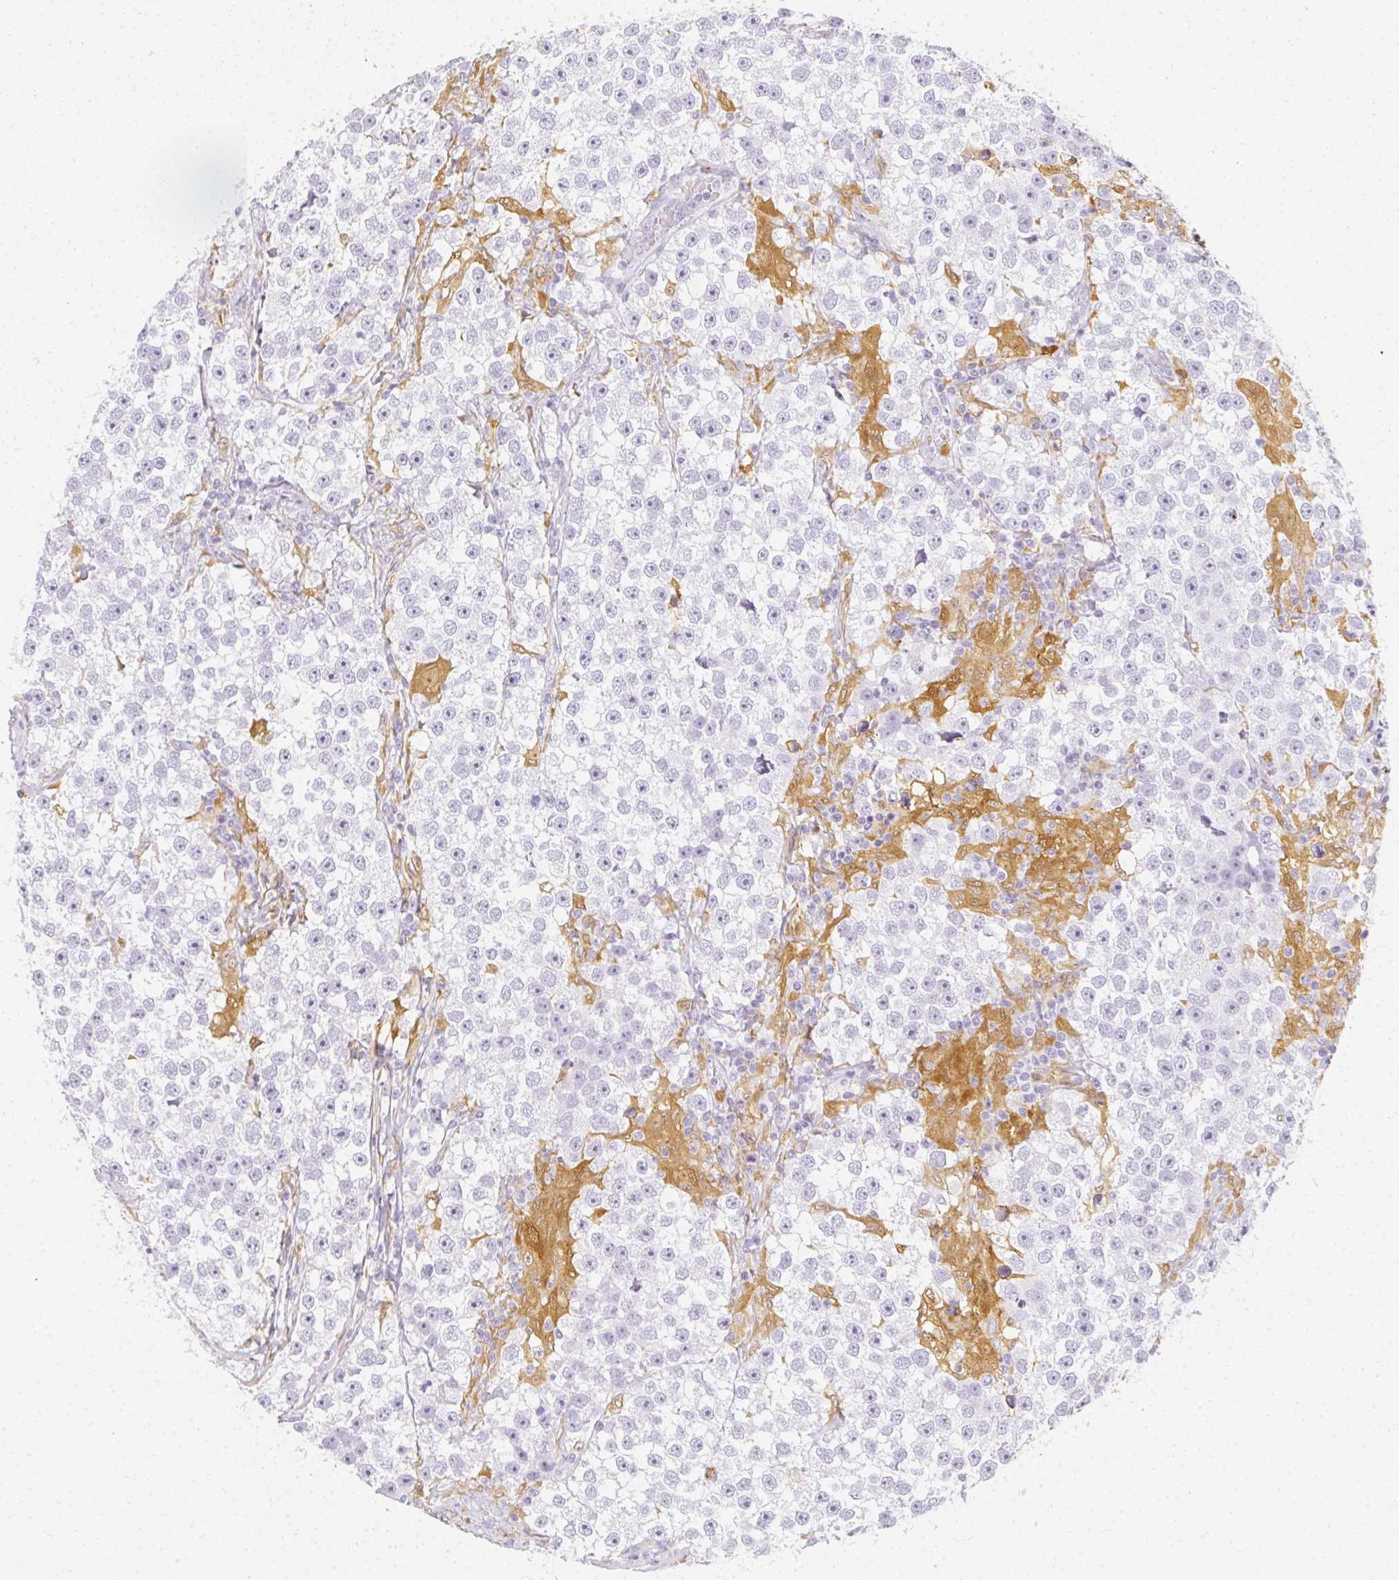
{"staining": {"intensity": "negative", "quantity": "none", "location": "none"}, "tissue": "testis cancer", "cell_type": "Tumor cells", "image_type": "cancer", "snomed": [{"axis": "morphology", "description": "Seminoma, NOS"}, {"axis": "topography", "description": "Testis"}], "caption": "This image is of seminoma (testis) stained with immunohistochemistry (IHC) to label a protein in brown with the nuclei are counter-stained blue. There is no positivity in tumor cells.", "gene": "HK3", "patient": {"sex": "male", "age": 46}}